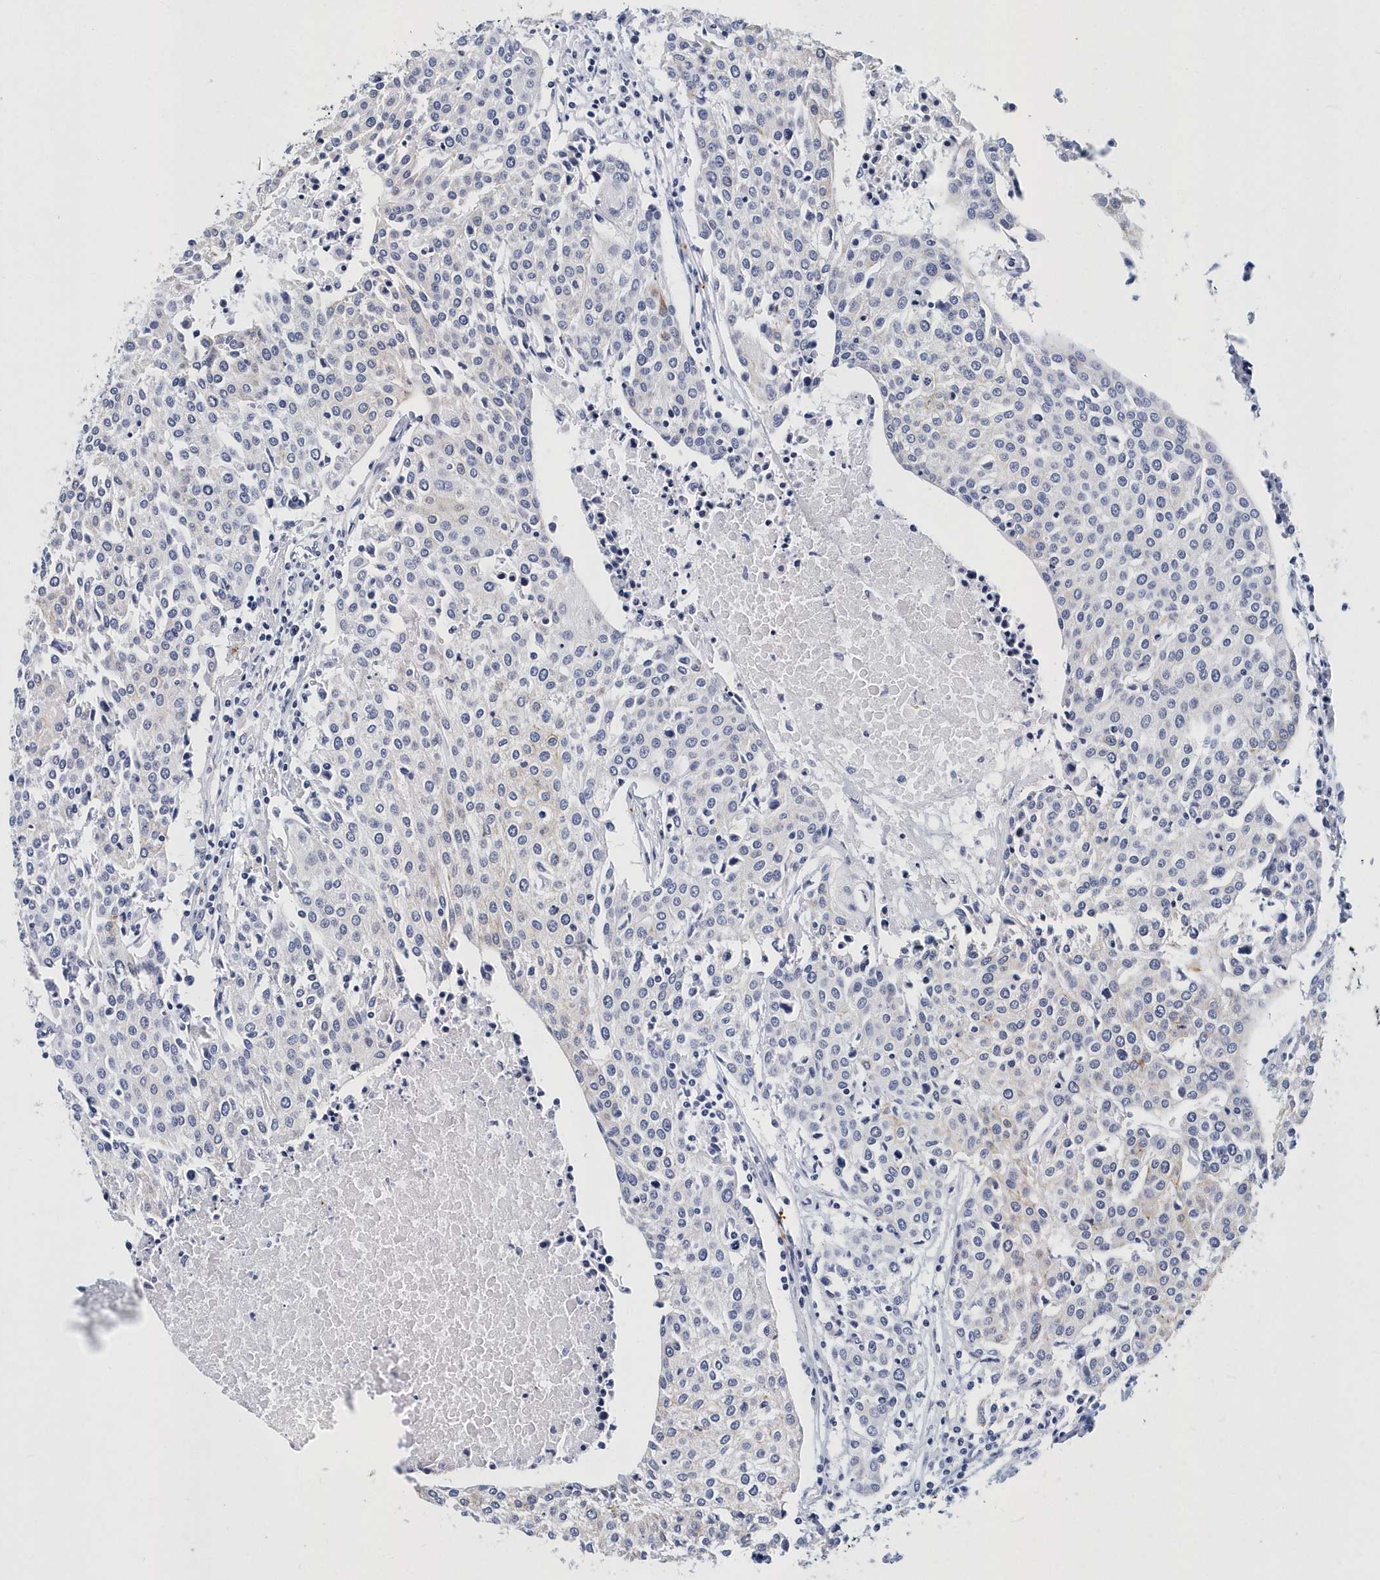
{"staining": {"intensity": "negative", "quantity": "none", "location": "none"}, "tissue": "urothelial cancer", "cell_type": "Tumor cells", "image_type": "cancer", "snomed": [{"axis": "morphology", "description": "Urothelial carcinoma, High grade"}, {"axis": "topography", "description": "Urinary bladder"}], "caption": "A histopathology image of human urothelial cancer is negative for staining in tumor cells.", "gene": "ITGA2B", "patient": {"sex": "female", "age": 85}}